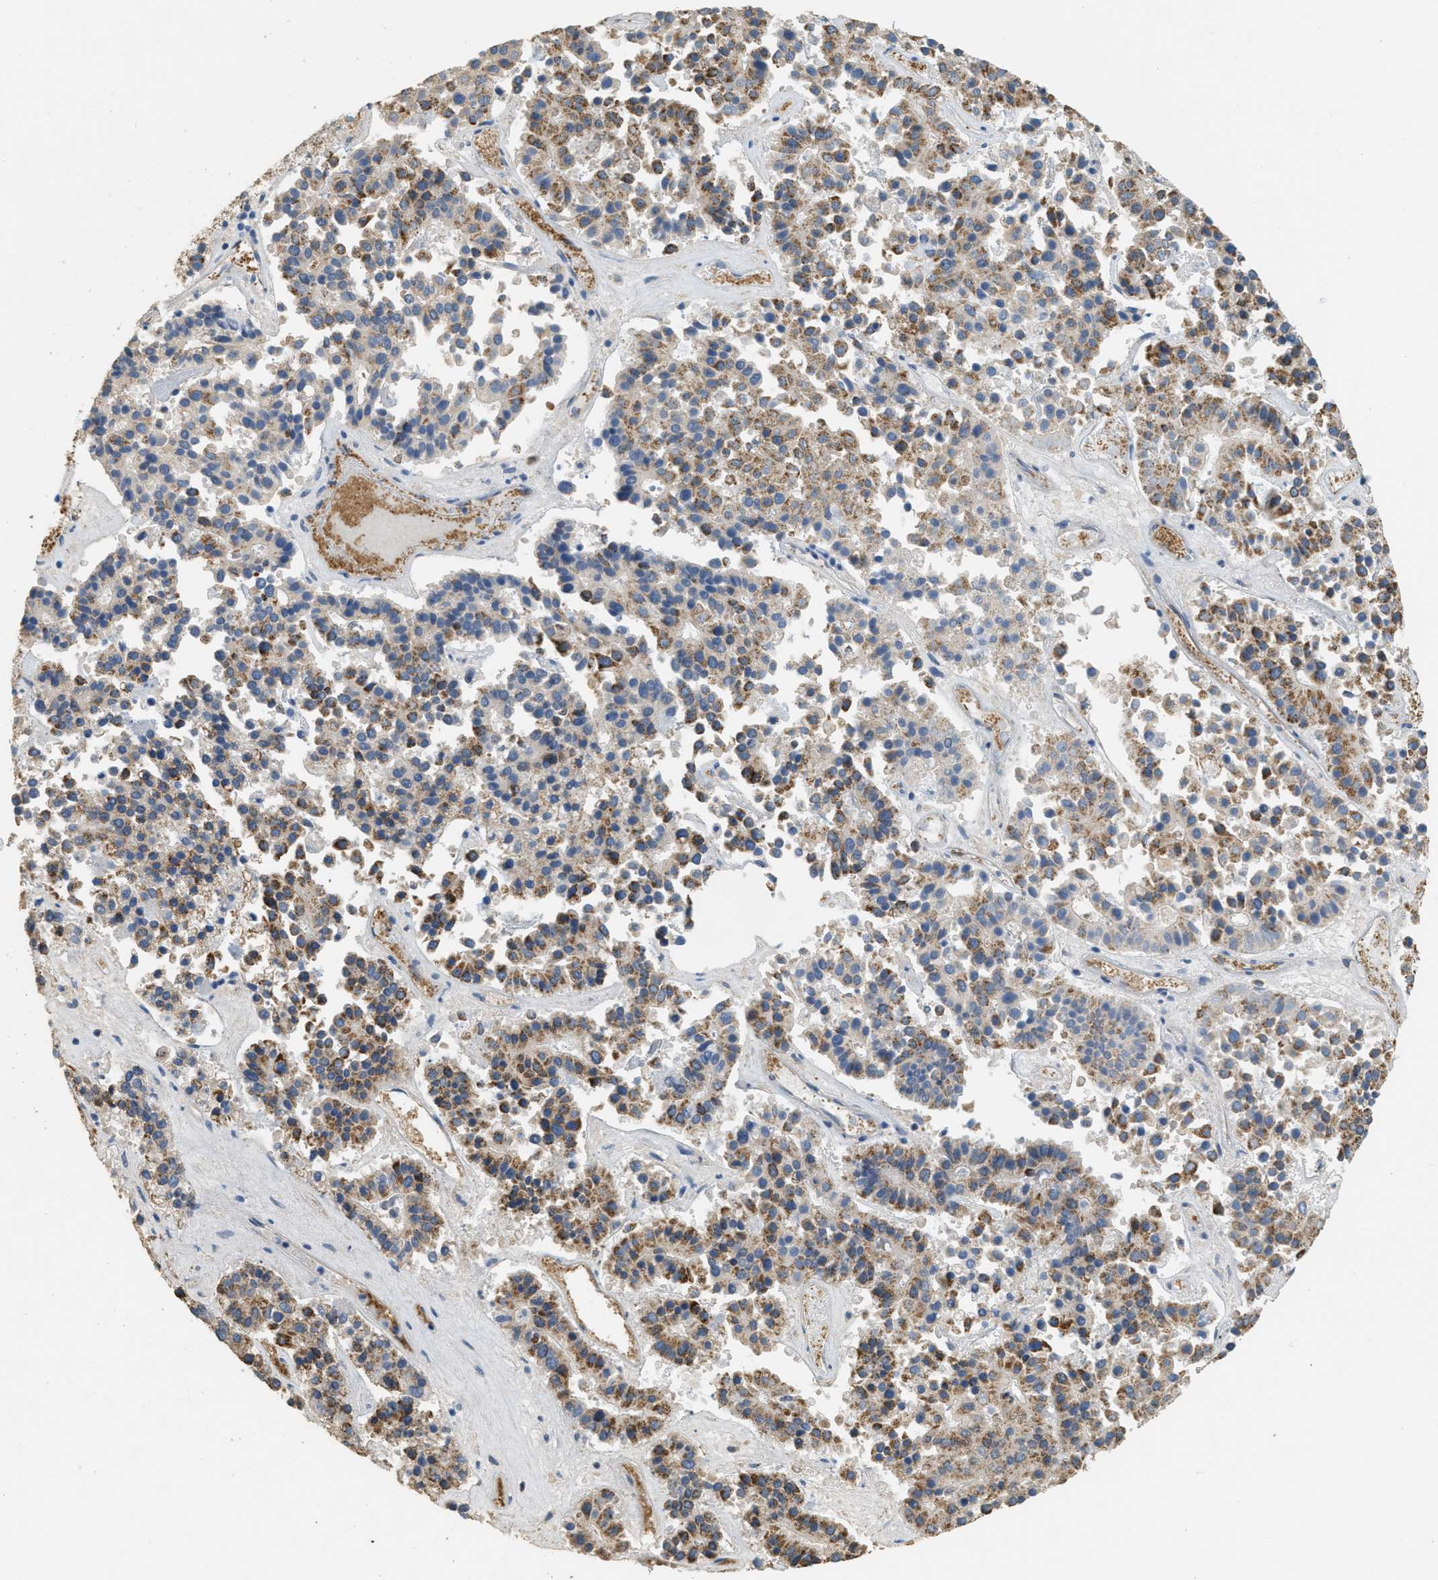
{"staining": {"intensity": "moderate", "quantity": ">75%", "location": "cytoplasmic/membranous"}, "tissue": "pancreatic cancer", "cell_type": "Tumor cells", "image_type": "cancer", "snomed": [{"axis": "morphology", "description": "Adenocarcinoma, NOS"}, {"axis": "topography", "description": "Pancreas"}], "caption": "Immunohistochemical staining of adenocarcinoma (pancreatic) shows moderate cytoplasmic/membranous protein positivity in approximately >75% of tumor cells.", "gene": "KCNA4", "patient": {"sex": "male", "age": 50}}